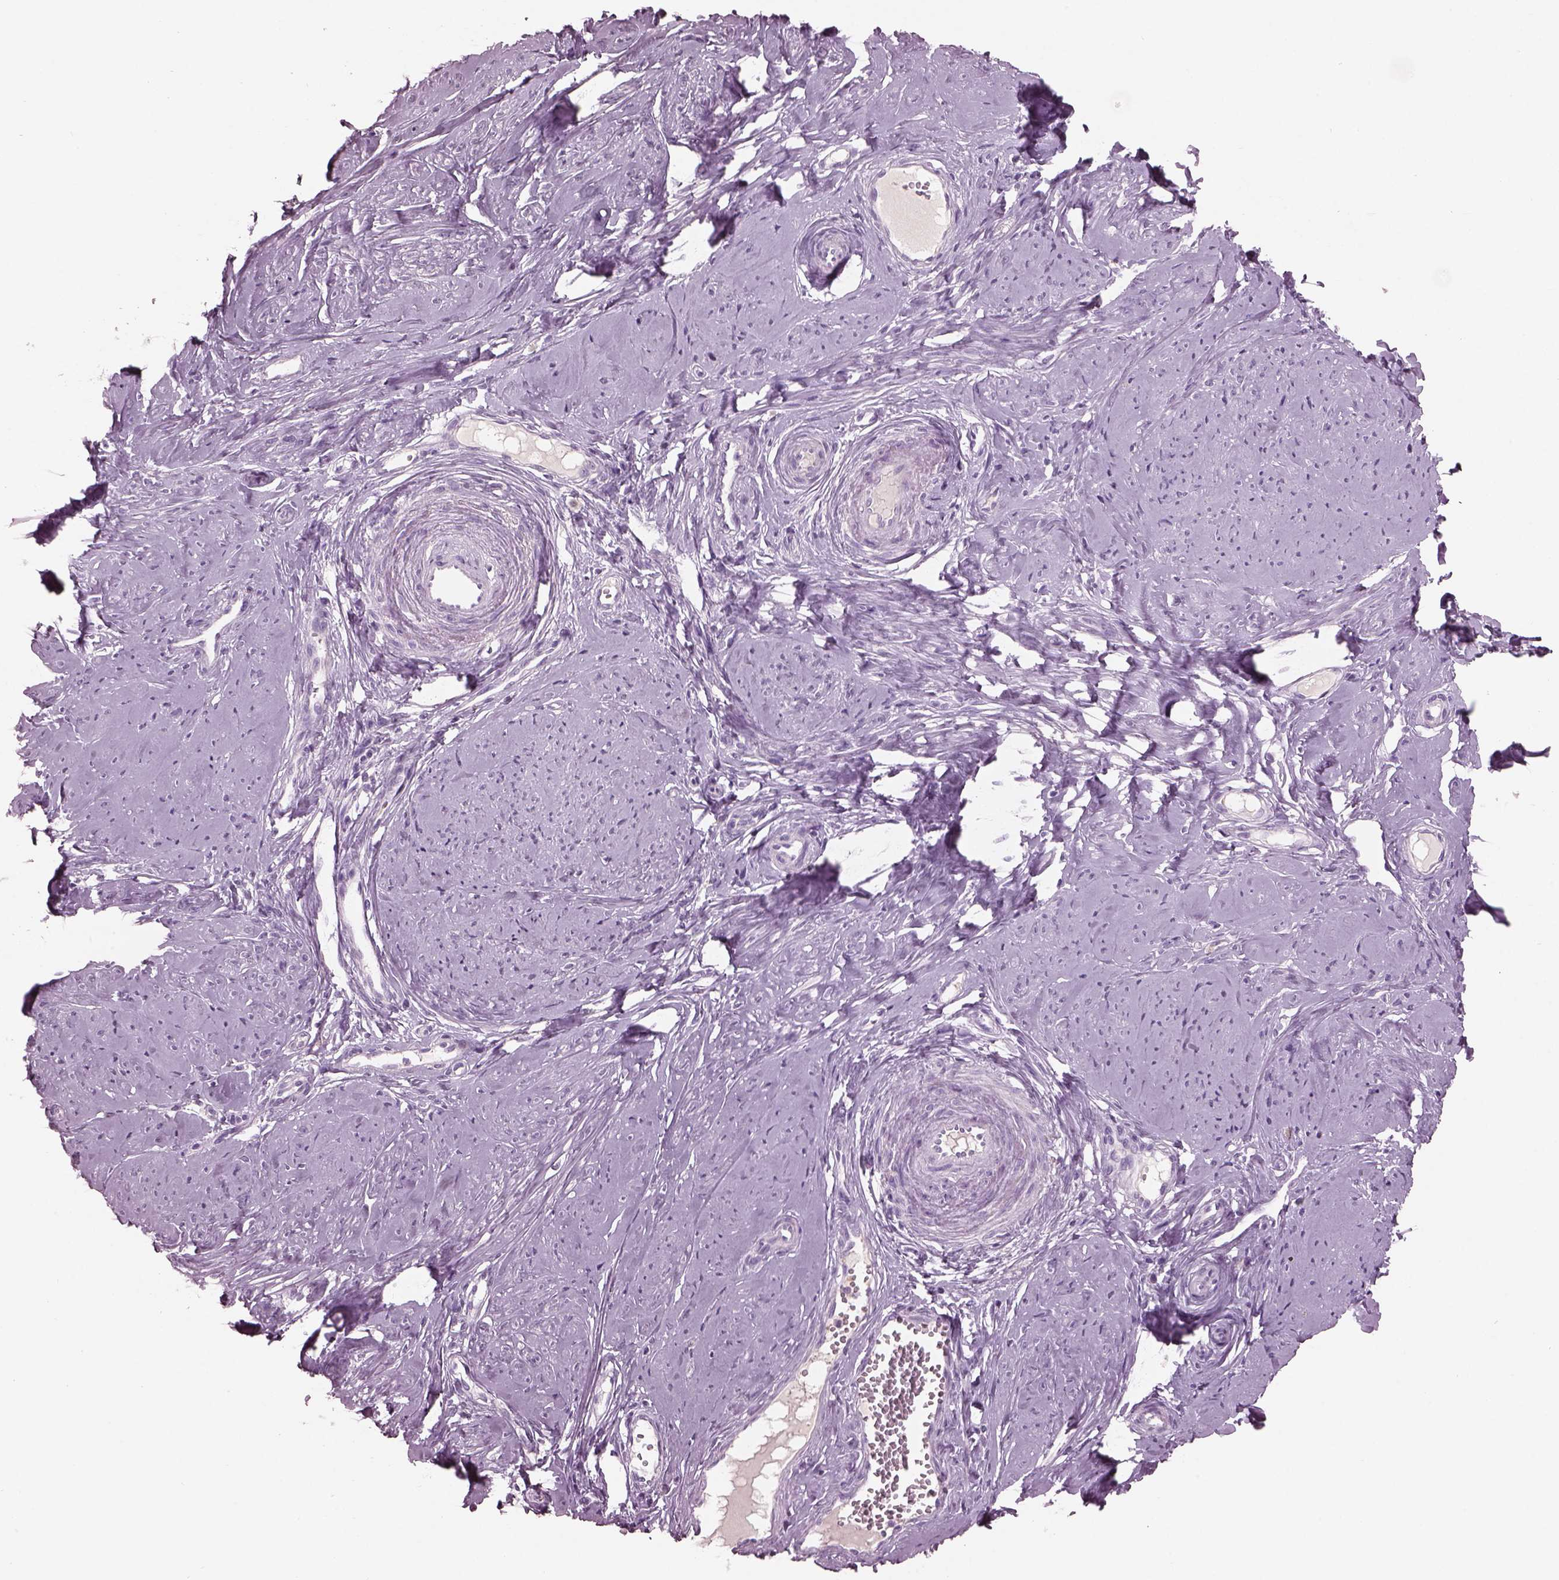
{"staining": {"intensity": "negative", "quantity": "none", "location": "none"}, "tissue": "smooth muscle", "cell_type": "Smooth muscle cells", "image_type": "normal", "snomed": [{"axis": "morphology", "description": "Normal tissue, NOS"}, {"axis": "topography", "description": "Smooth muscle"}], "caption": "High magnification brightfield microscopy of unremarkable smooth muscle stained with DAB (brown) and counterstained with hematoxylin (blue): smooth muscle cells show no significant expression.", "gene": "PACRG", "patient": {"sex": "female", "age": 48}}